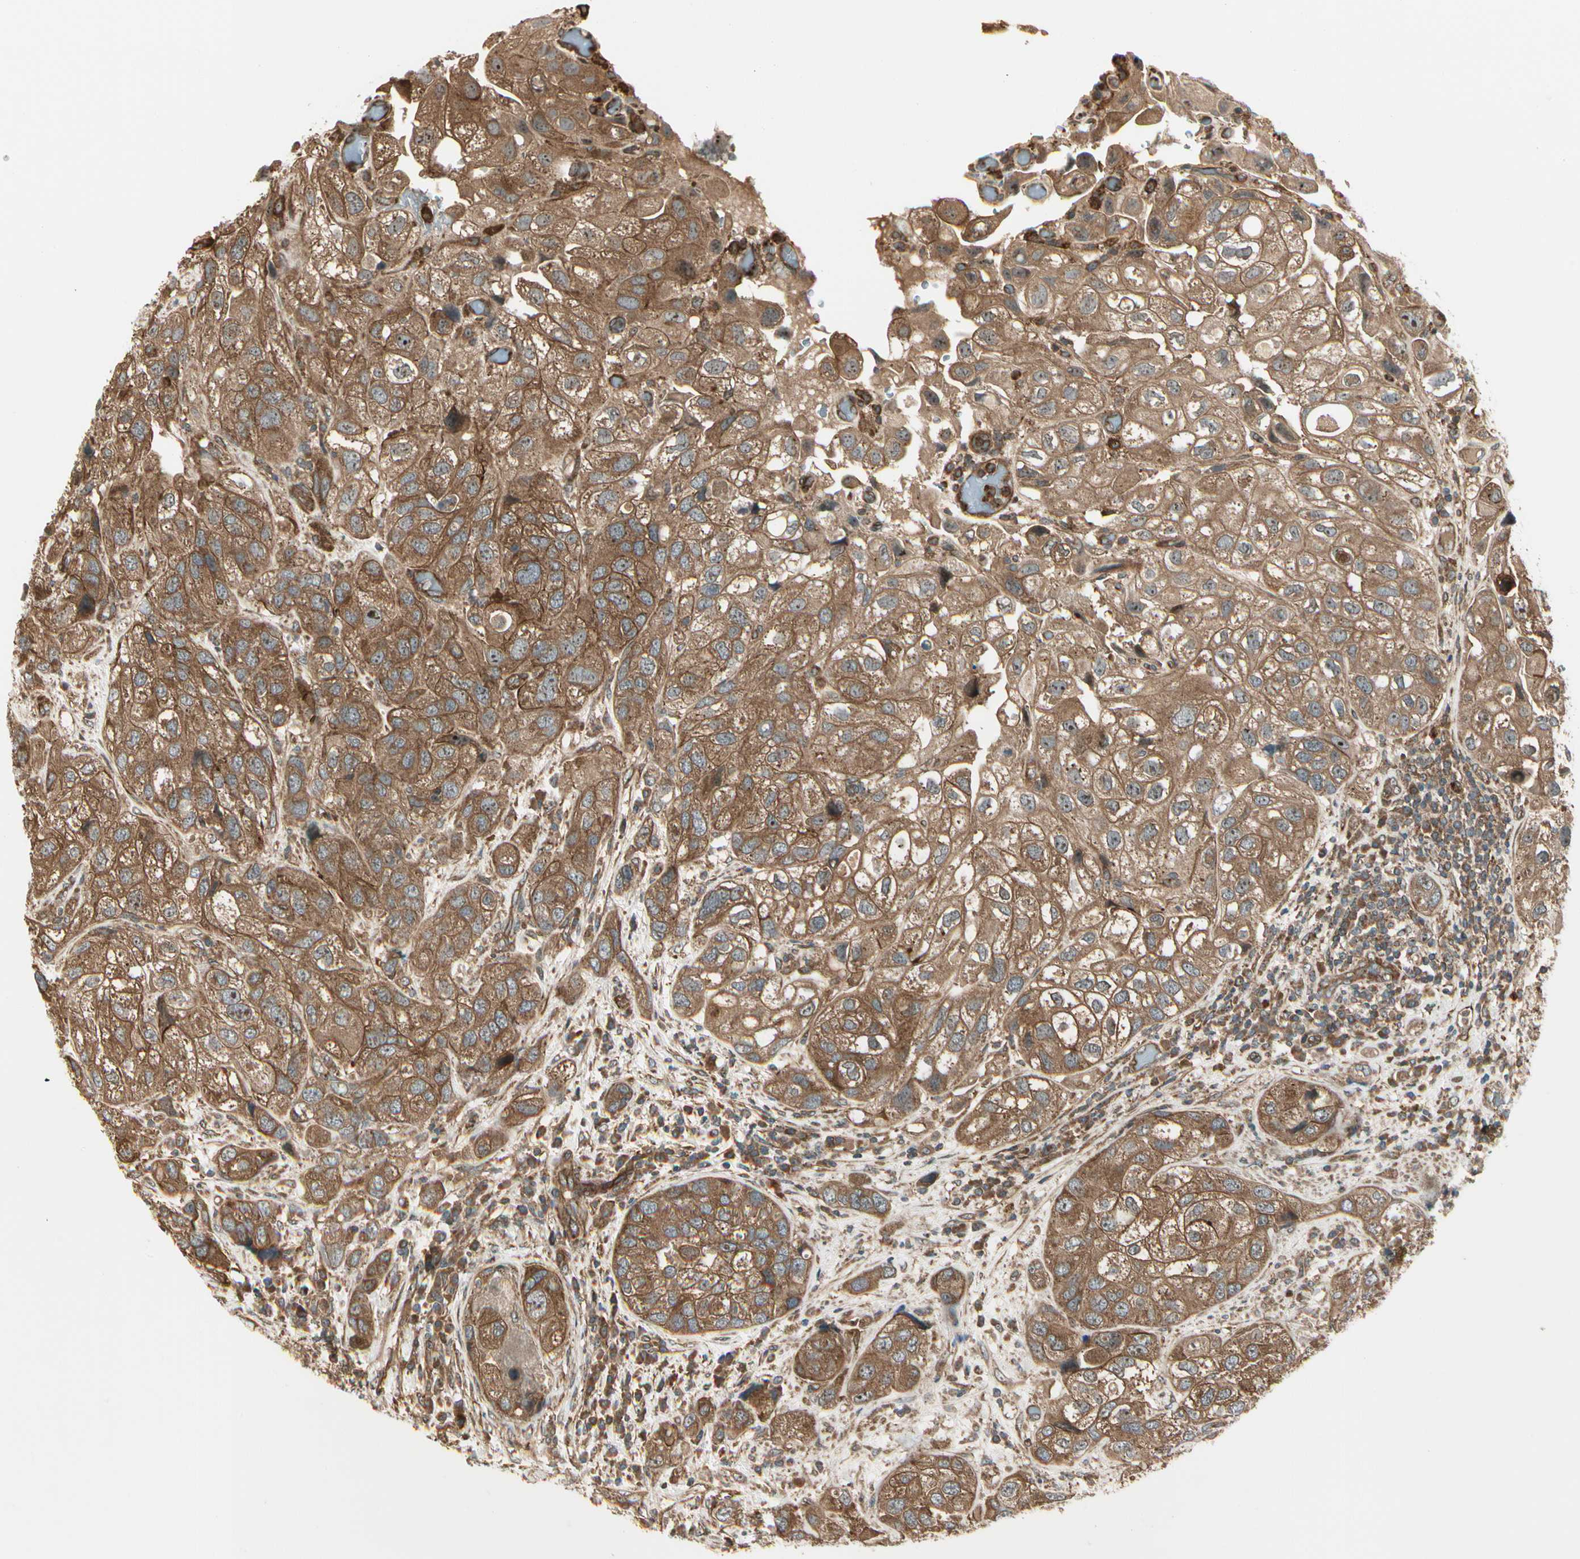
{"staining": {"intensity": "strong", "quantity": ">75%", "location": "cytoplasmic/membranous"}, "tissue": "urothelial cancer", "cell_type": "Tumor cells", "image_type": "cancer", "snomed": [{"axis": "morphology", "description": "Urothelial carcinoma, High grade"}, {"axis": "topography", "description": "Urinary bladder"}], "caption": "Urothelial carcinoma (high-grade) tissue shows strong cytoplasmic/membranous expression in approximately >75% of tumor cells, visualized by immunohistochemistry. (Brightfield microscopy of DAB IHC at high magnification).", "gene": "FKBP15", "patient": {"sex": "female", "age": 64}}